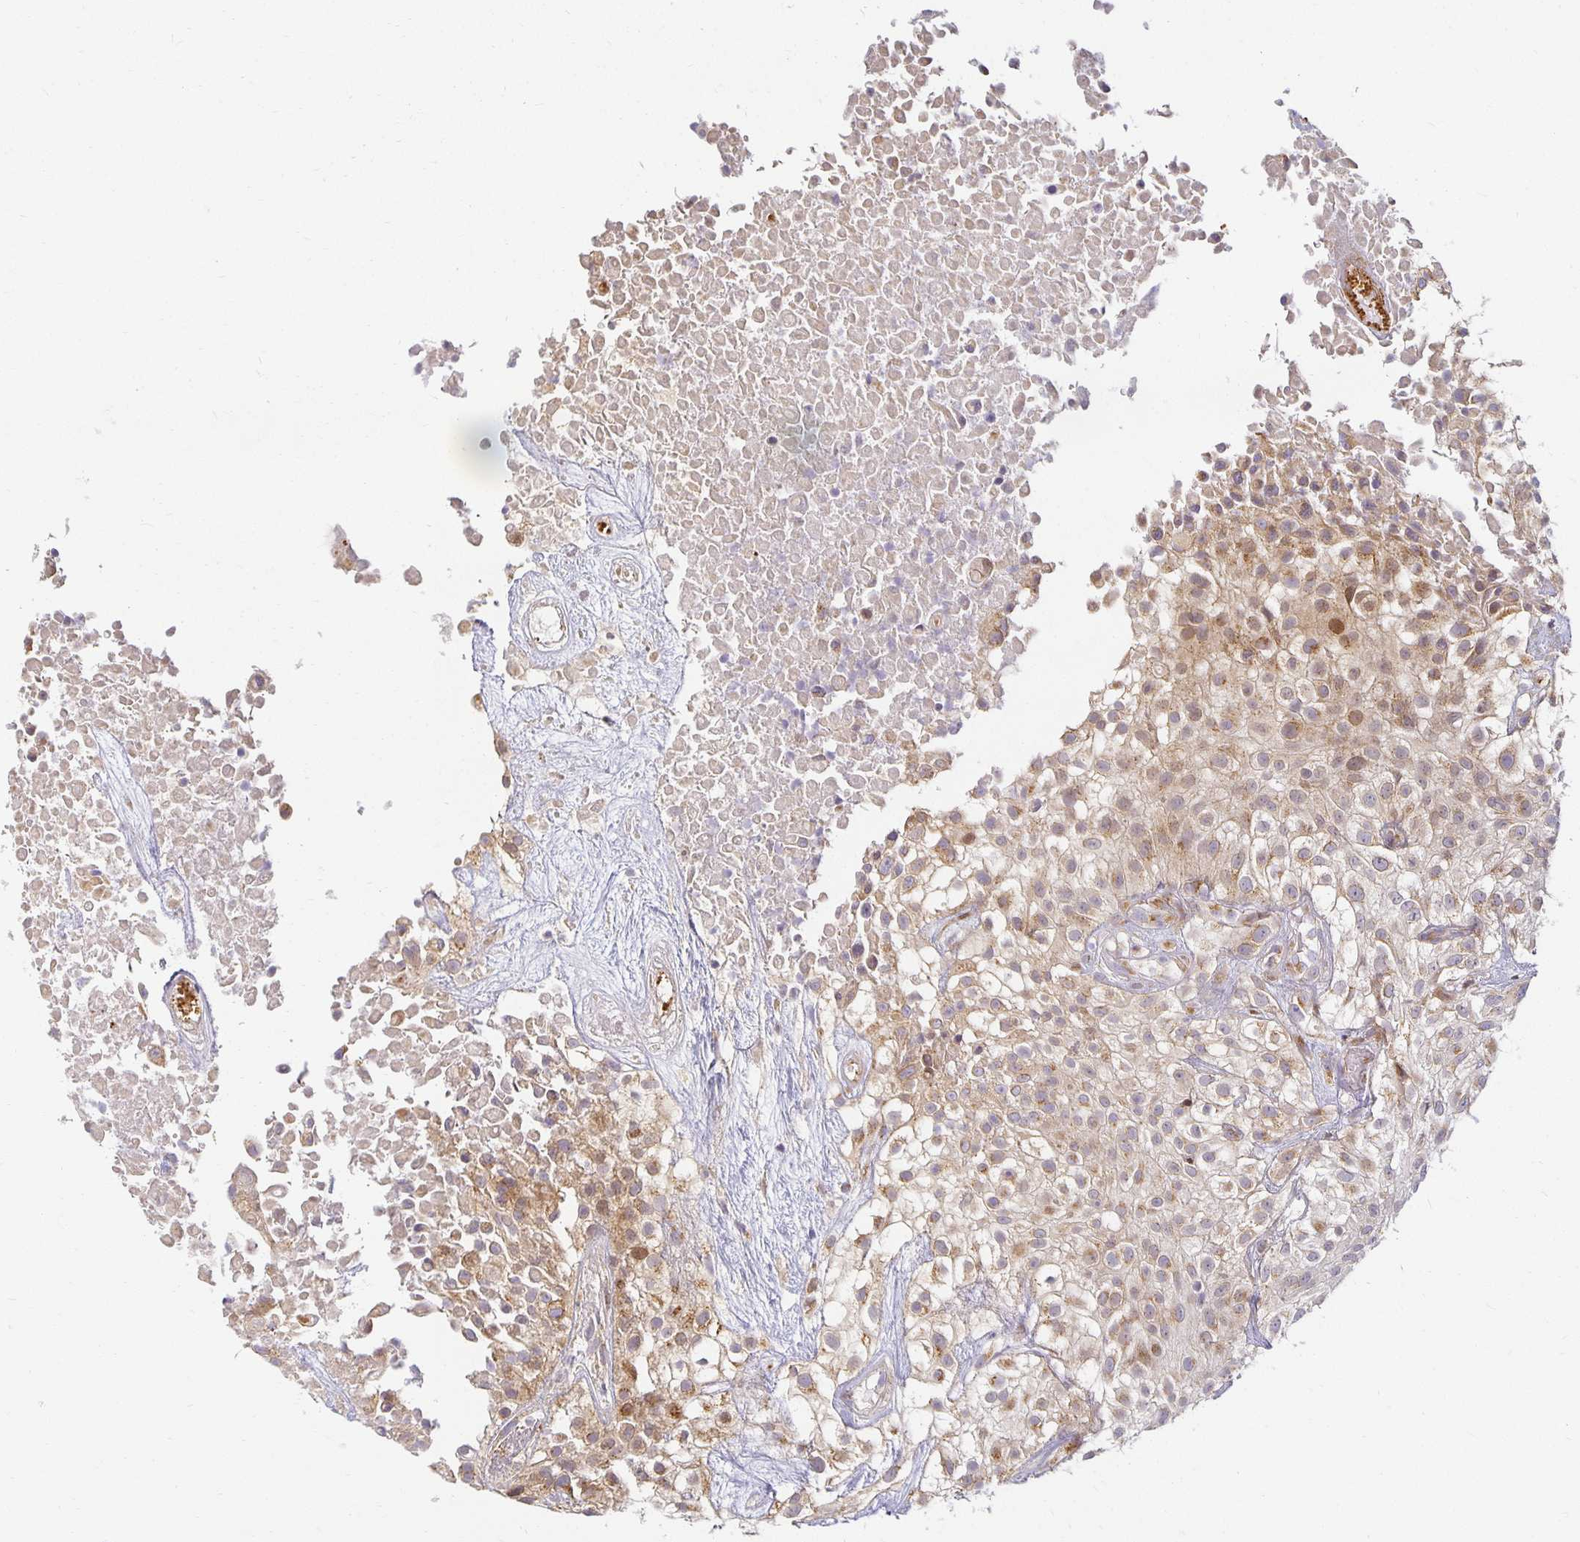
{"staining": {"intensity": "moderate", "quantity": "<25%", "location": "cytoplasmic/membranous,nuclear"}, "tissue": "urothelial cancer", "cell_type": "Tumor cells", "image_type": "cancer", "snomed": [{"axis": "morphology", "description": "Urothelial carcinoma, High grade"}, {"axis": "topography", "description": "Urinary bladder"}], "caption": "The histopathology image exhibits a brown stain indicating the presence of a protein in the cytoplasmic/membranous and nuclear of tumor cells in urothelial cancer.", "gene": "EHF", "patient": {"sex": "male", "age": 56}}